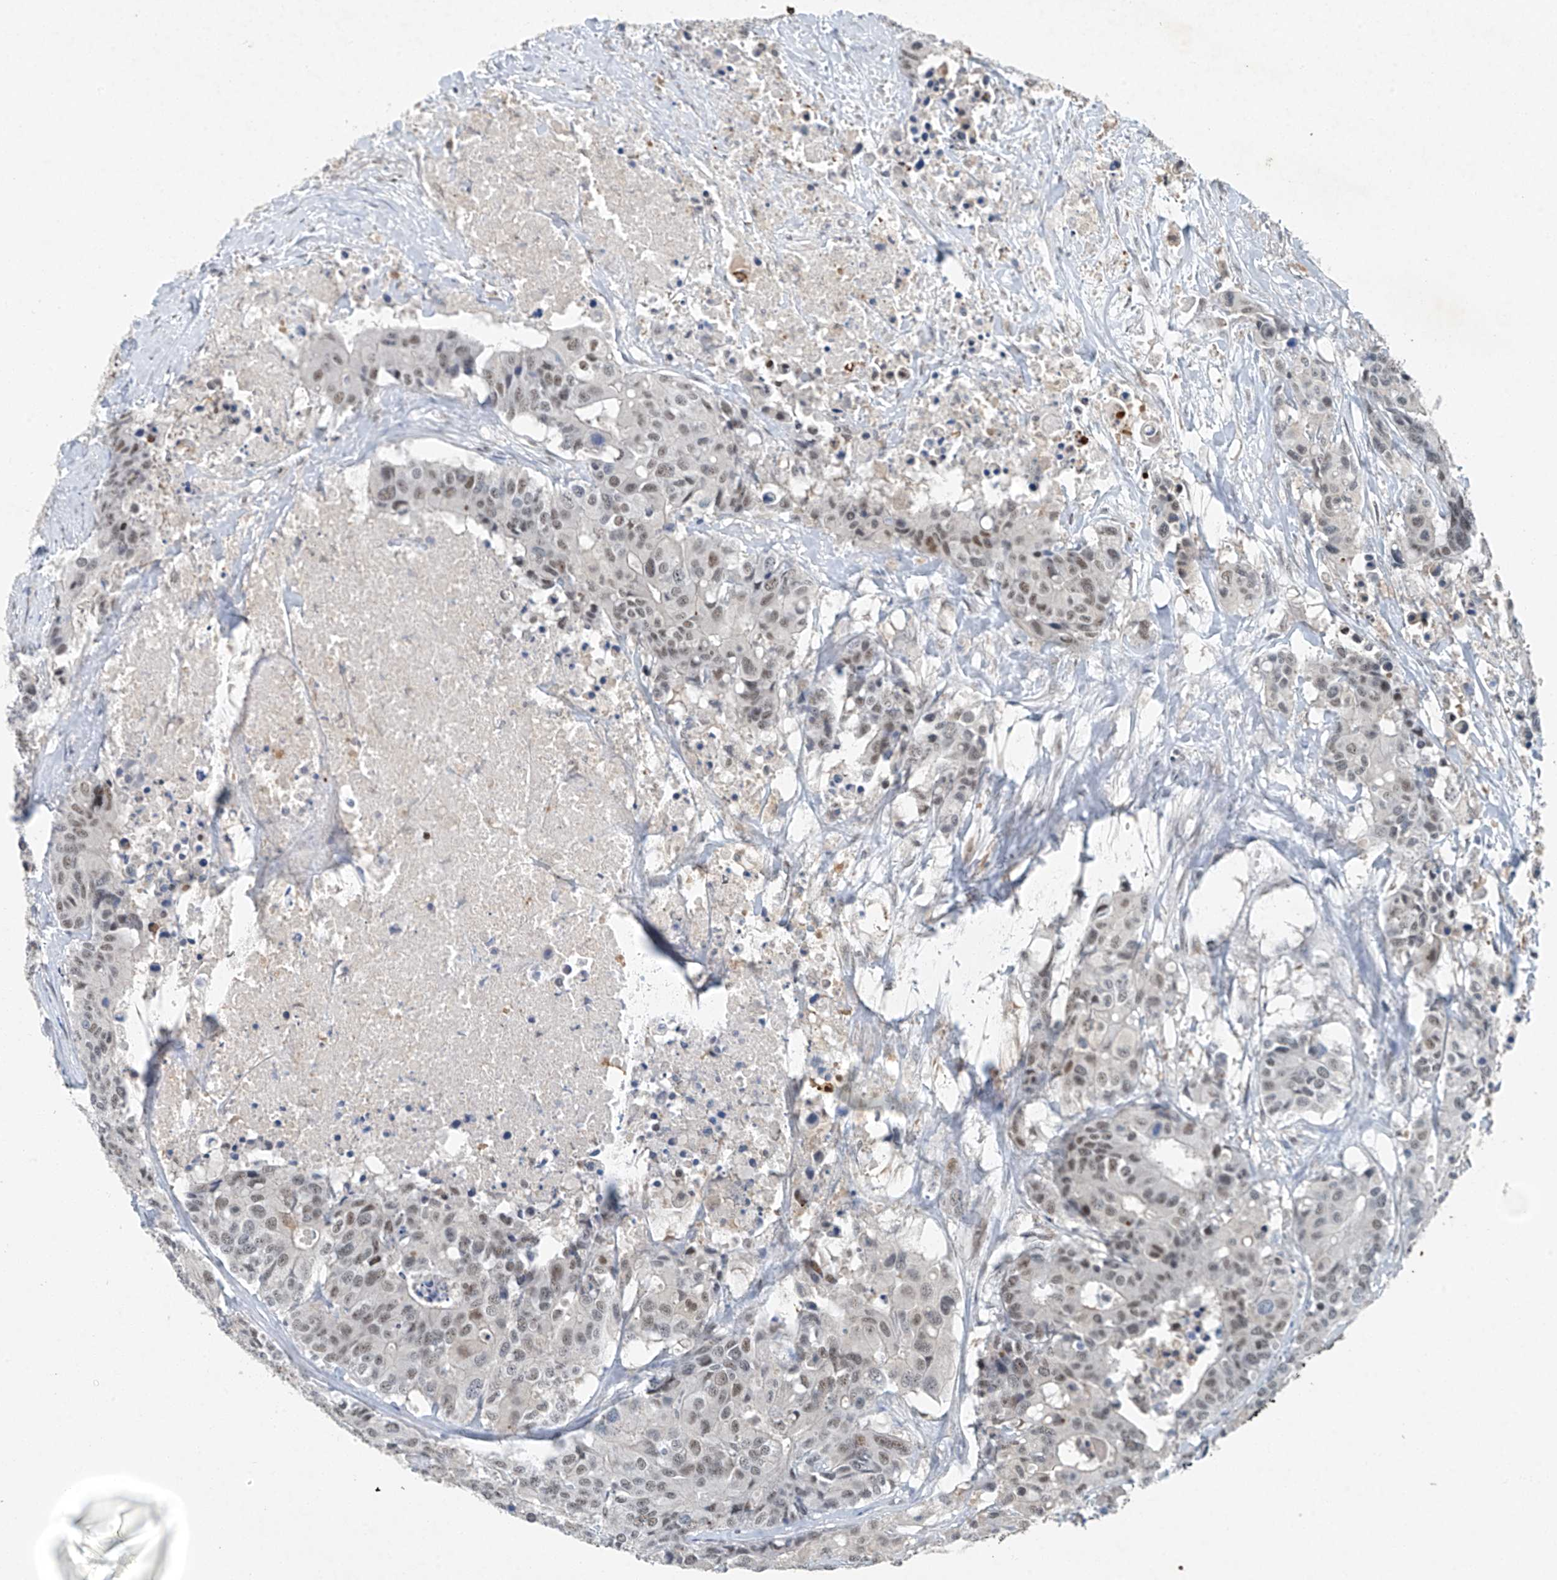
{"staining": {"intensity": "weak", "quantity": "25%-75%", "location": "nuclear"}, "tissue": "colorectal cancer", "cell_type": "Tumor cells", "image_type": "cancer", "snomed": [{"axis": "morphology", "description": "Adenocarcinoma, NOS"}, {"axis": "topography", "description": "Colon"}], "caption": "Immunohistochemical staining of adenocarcinoma (colorectal) reveals weak nuclear protein staining in about 25%-75% of tumor cells.", "gene": "TAF8", "patient": {"sex": "male", "age": 77}}